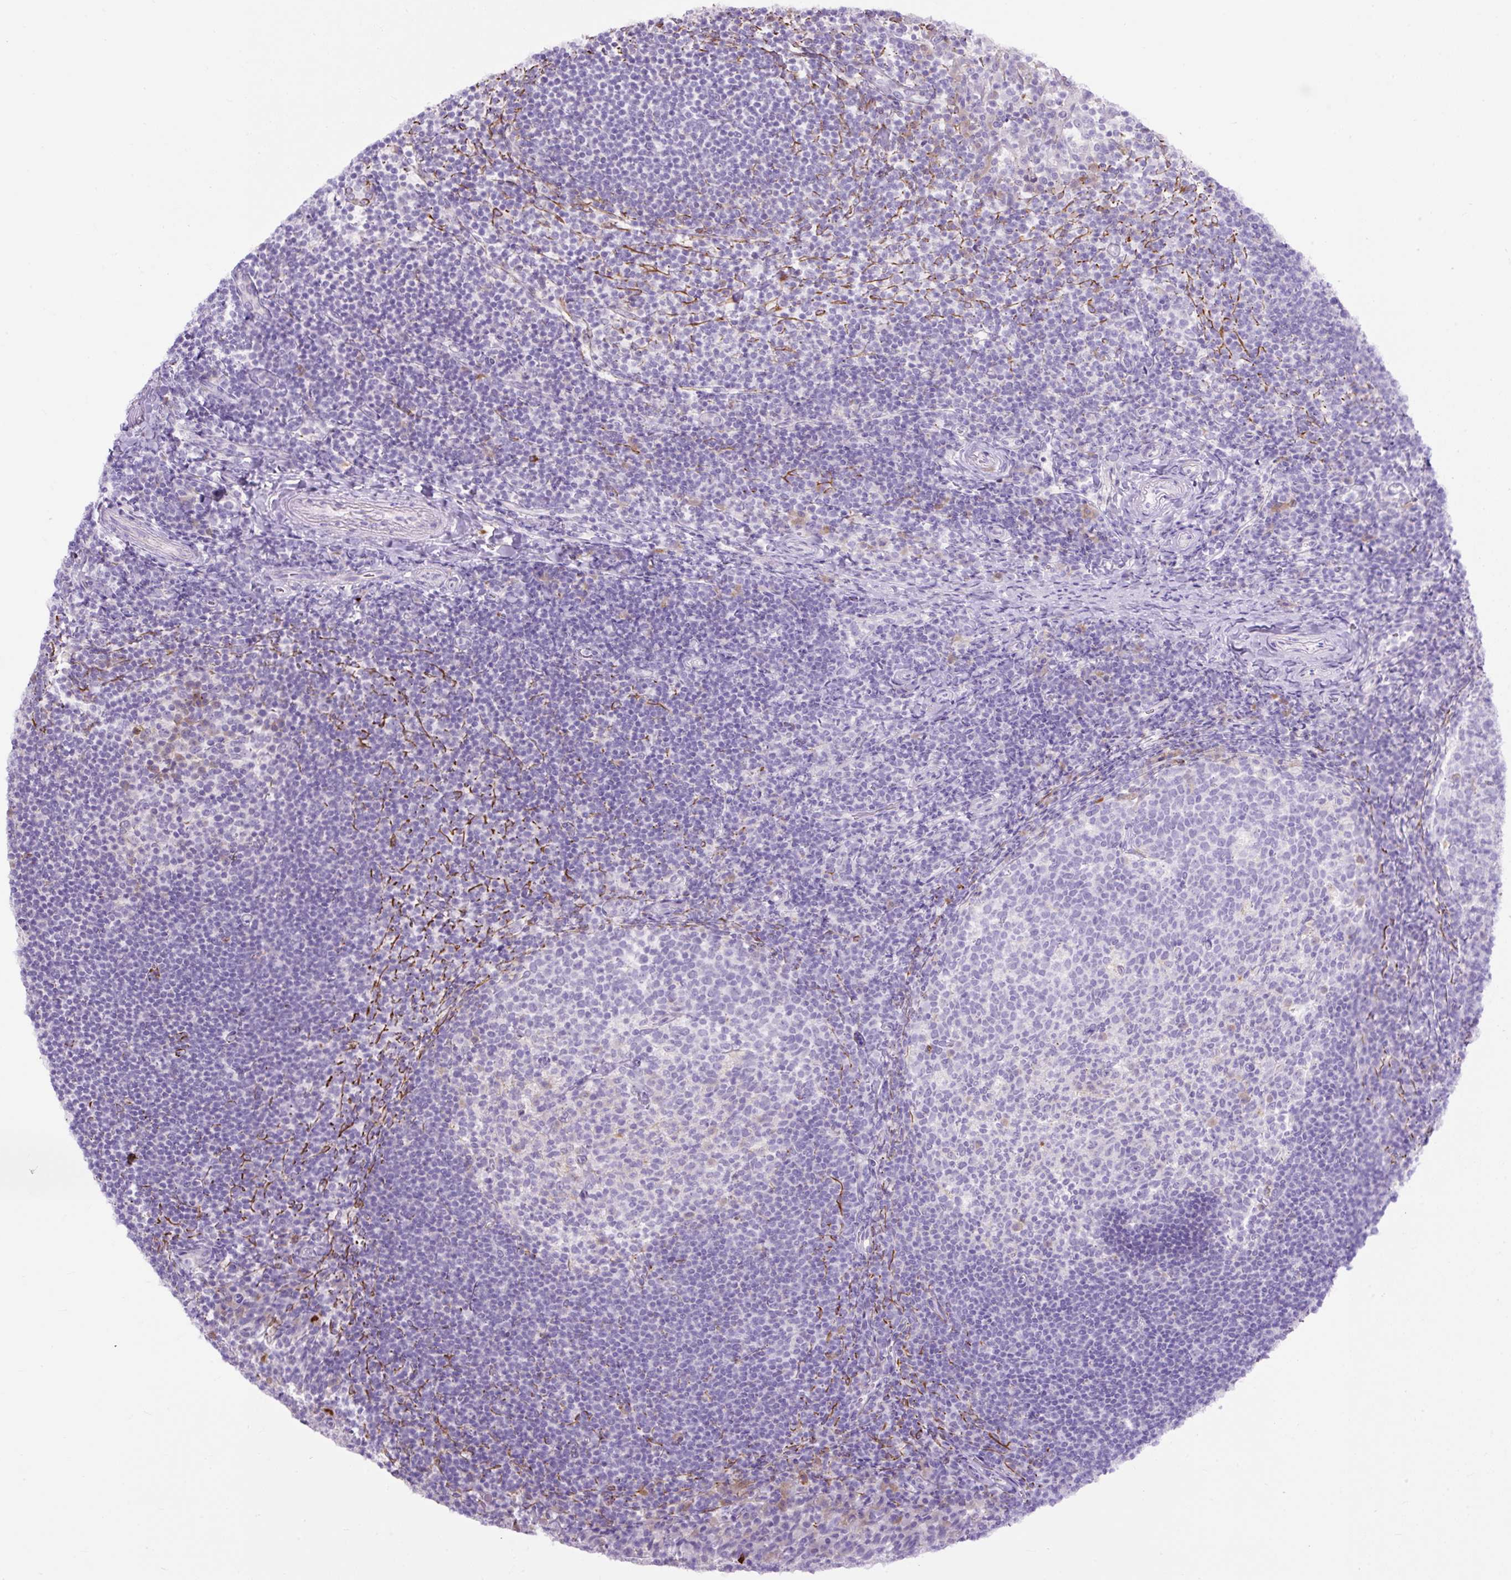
{"staining": {"intensity": "weak", "quantity": "<25%", "location": "cytoplasmic/membranous"}, "tissue": "tonsil", "cell_type": "Germinal center cells", "image_type": "normal", "snomed": [{"axis": "morphology", "description": "Normal tissue, NOS"}, {"axis": "topography", "description": "Tonsil"}], "caption": "Germinal center cells show no significant protein expression in unremarkable tonsil. (DAB (3,3'-diaminobenzidine) IHC with hematoxylin counter stain).", "gene": "SPTBN5", "patient": {"sex": "female", "age": 10}}